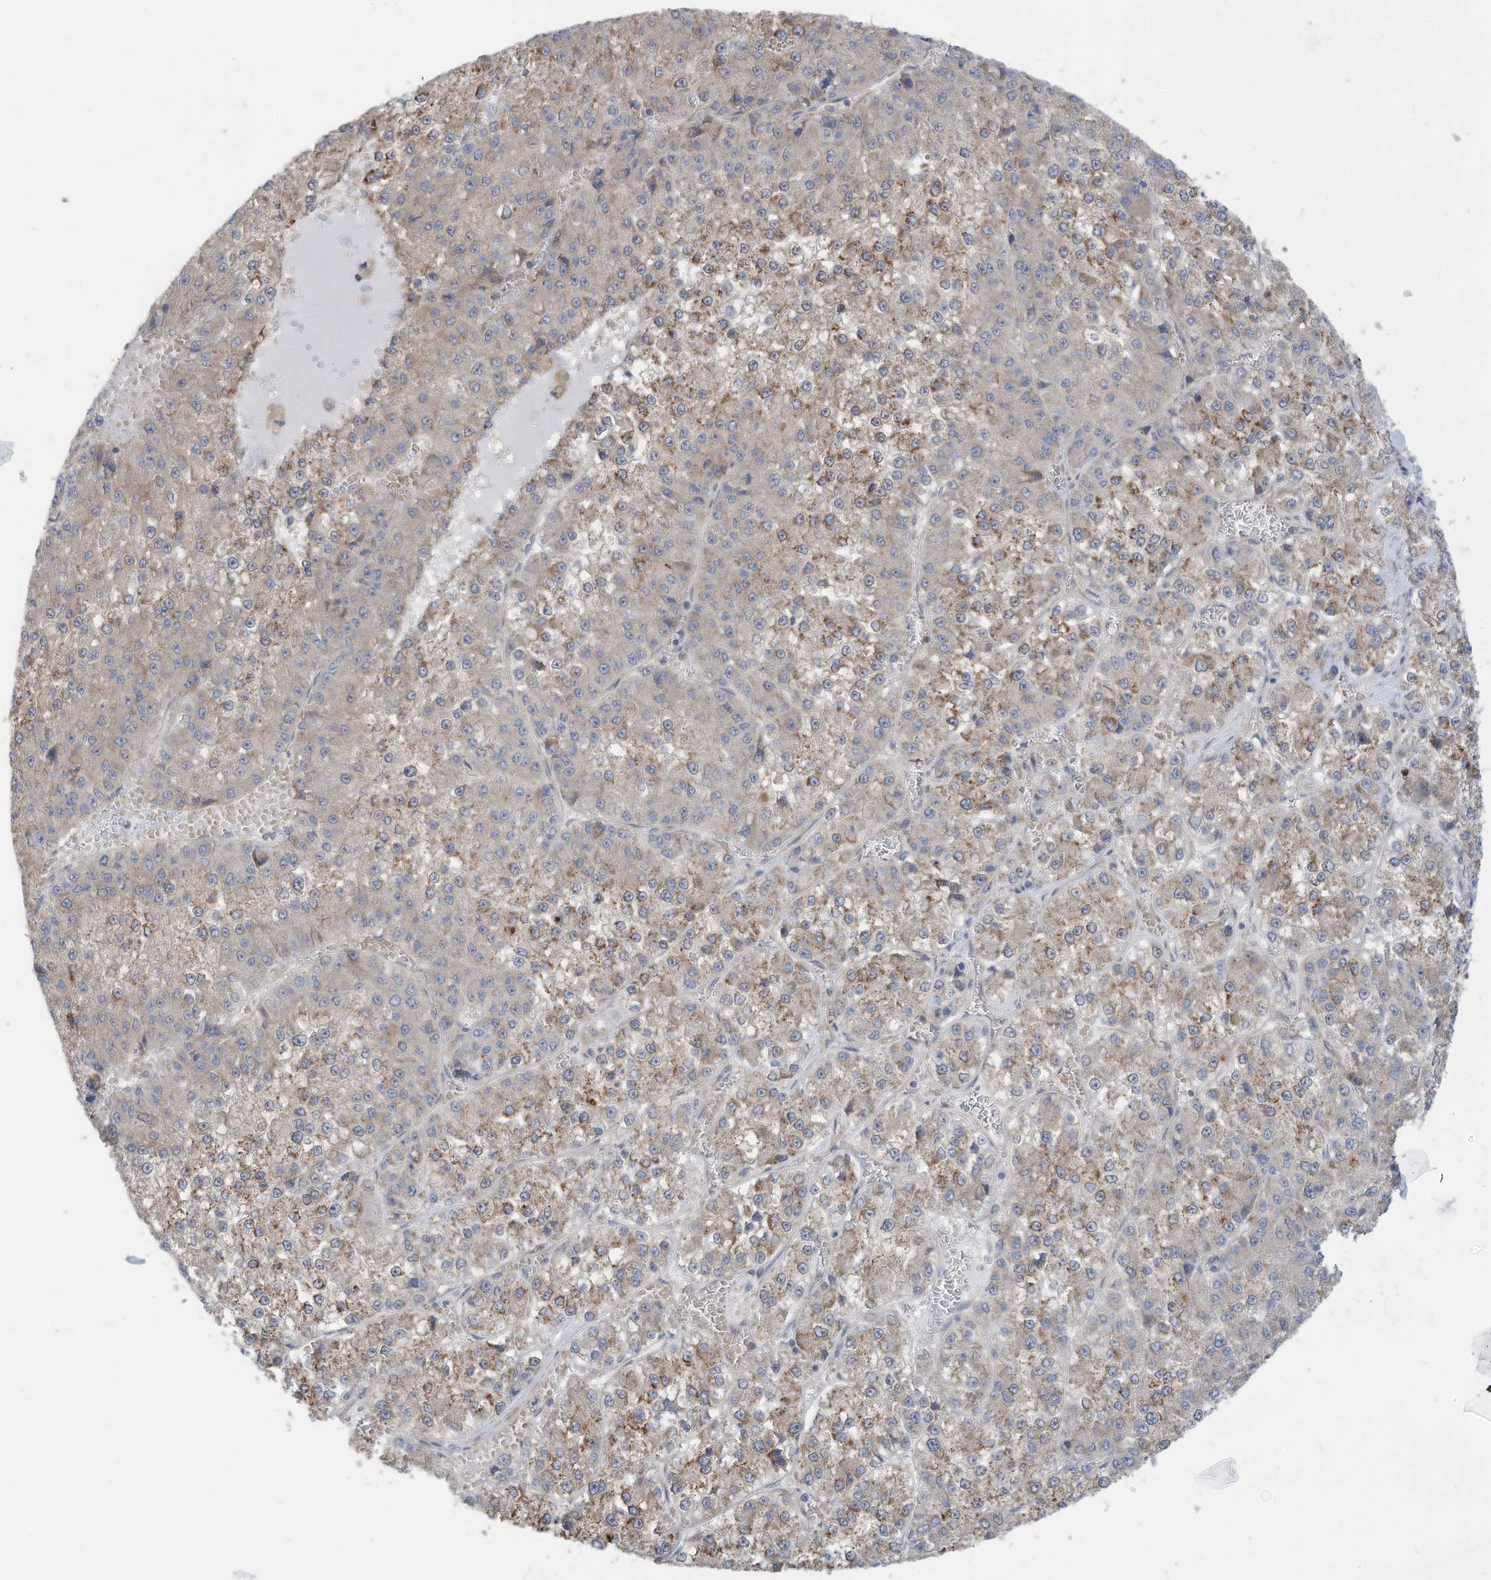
{"staining": {"intensity": "weak", "quantity": ">75%", "location": "cytoplasmic/membranous"}, "tissue": "liver cancer", "cell_type": "Tumor cells", "image_type": "cancer", "snomed": [{"axis": "morphology", "description": "Carcinoma, Hepatocellular, NOS"}, {"axis": "topography", "description": "Liver"}], "caption": "The photomicrograph displays a brown stain indicating the presence of a protein in the cytoplasmic/membranous of tumor cells in liver cancer.", "gene": "ADAT2", "patient": {"sex": "female", "age": 73}}